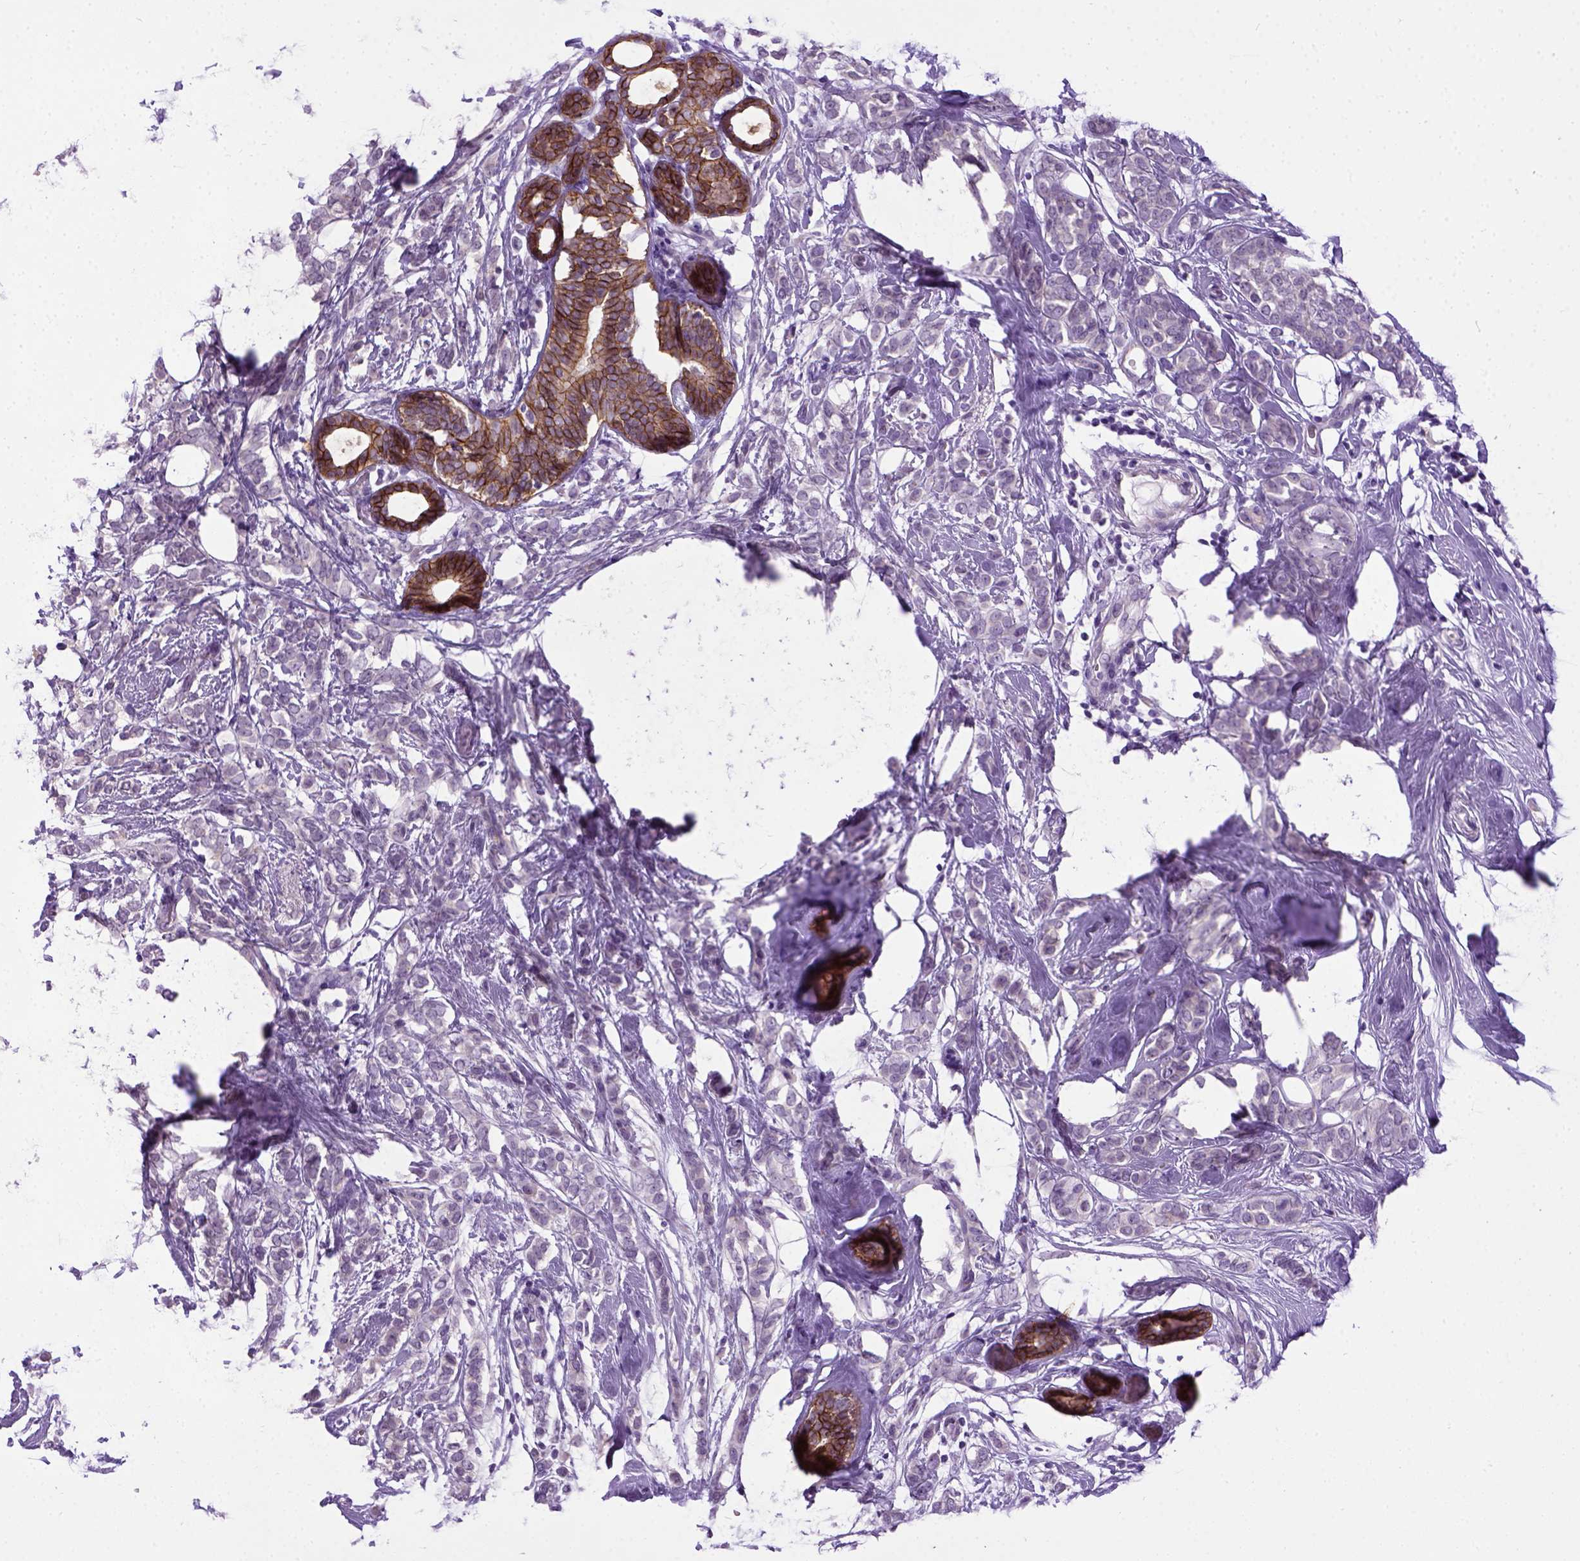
{"staining": {"intensity": "negative", "quantity": "none", "location": "none"}, "tissue": "breast cancer", "cell_type": "Tumor cells", "image_type": "cancer", "snomed": [{"axis": "morphology", "description": "Lobular carcinoma"}, {"axis": "topography", "description": "Breast"}], "caption": "Tumor cells are negative for brown protein staining in breast lobular carcinoma.", "gene": "CDH1", "patient": {"sex": "female", "age": 49}}